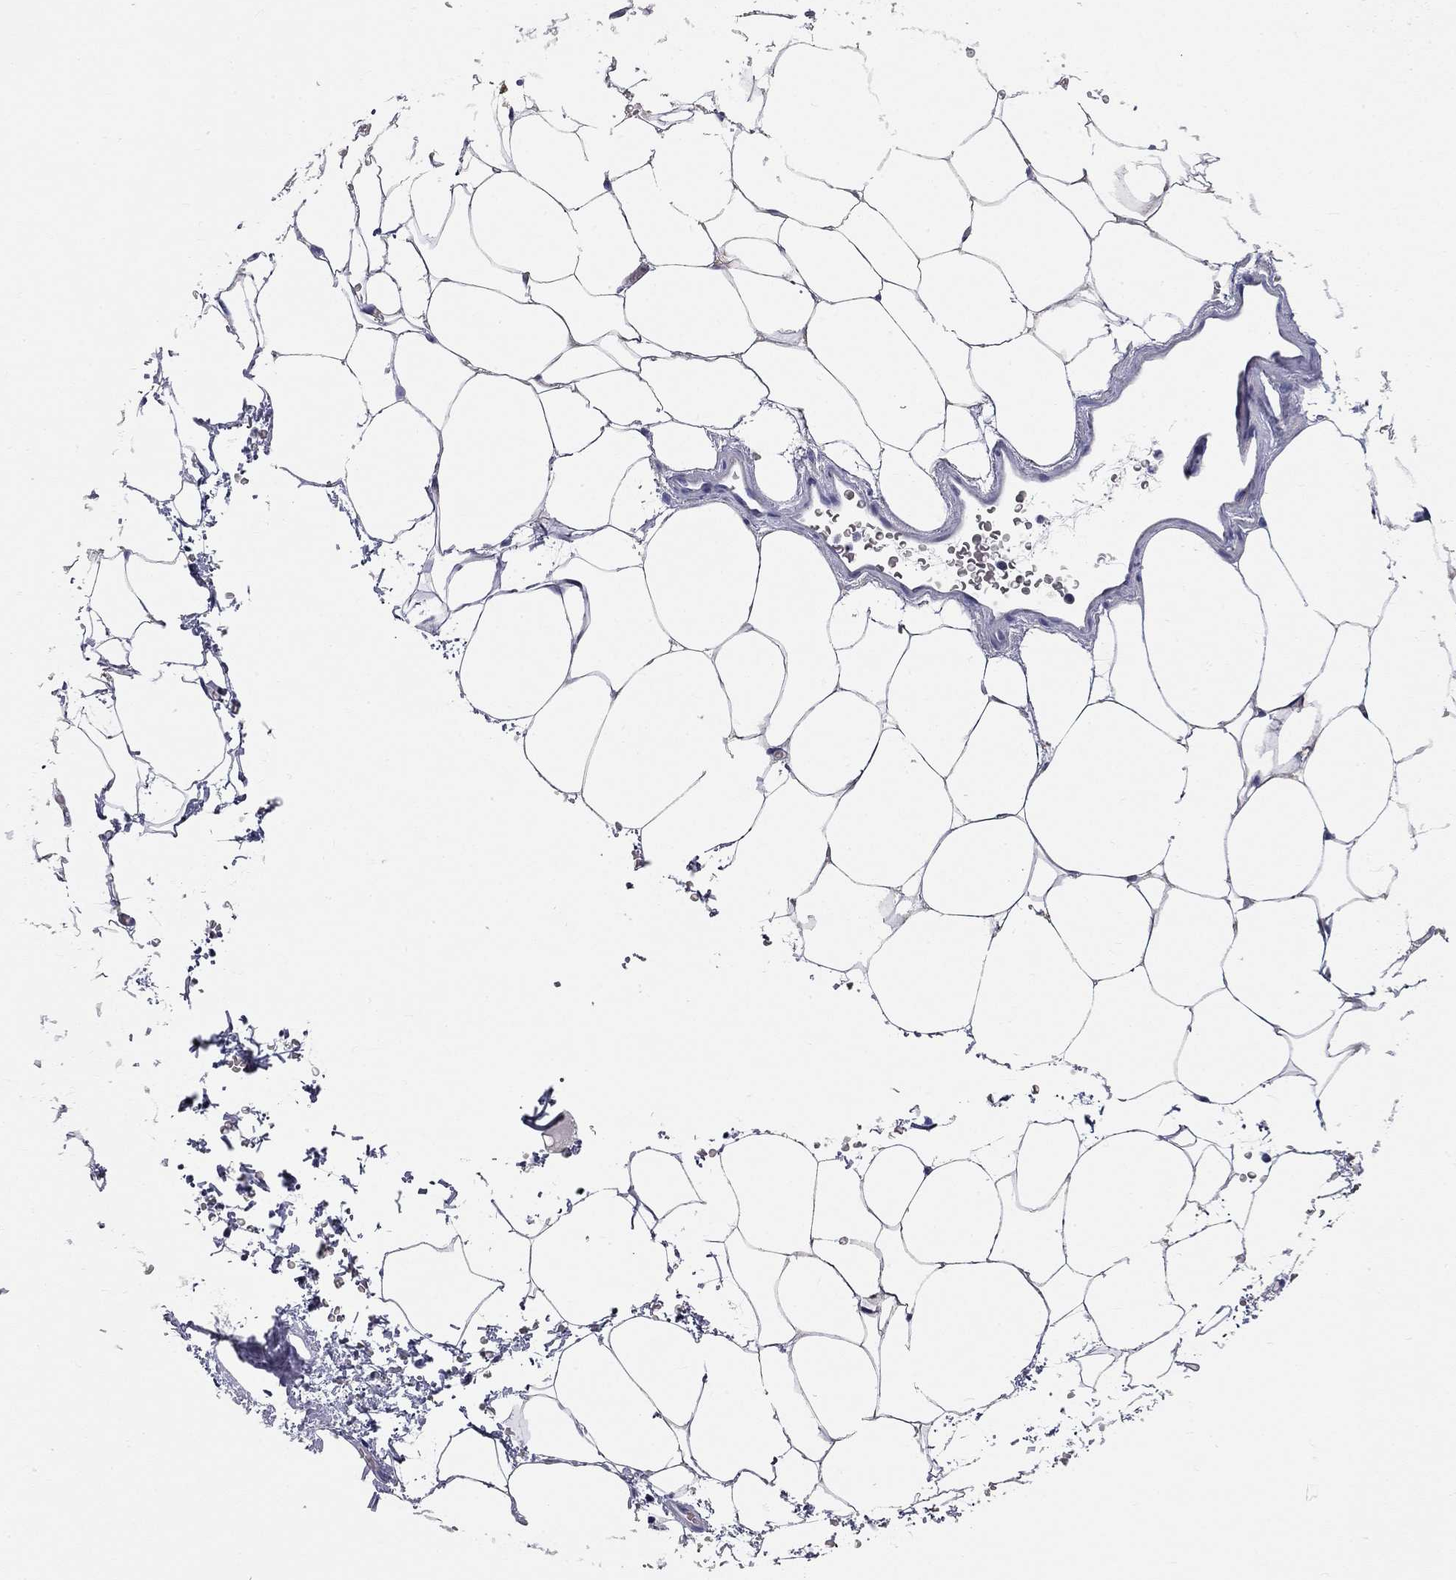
{"staining": {"intensity": "negative", "quantity": "none", "location": "none"}, "tissue": "adipose tissue", "cell_type": "Adipocytes", "image_type": "normal", "snomed": [{"axis": "morphology", "description": "Normal tissue, NOS"}, {"axis": "topography", "description": "Soft tissue"}, {"axis": "topography", "description": "Adipose tissue"}, {"axis": "topography", "description": "Vascular tissue"}, {"axis": "topography", "description": "Peripheral nerve tissue"}], "caption": "IHC histopathology image of normal adipose tissue stained for a protein (brown), which exhibits no positivity in adipocytes.", "gene": "CFAP161", "patient": {"sex": "male", "age": 68}}